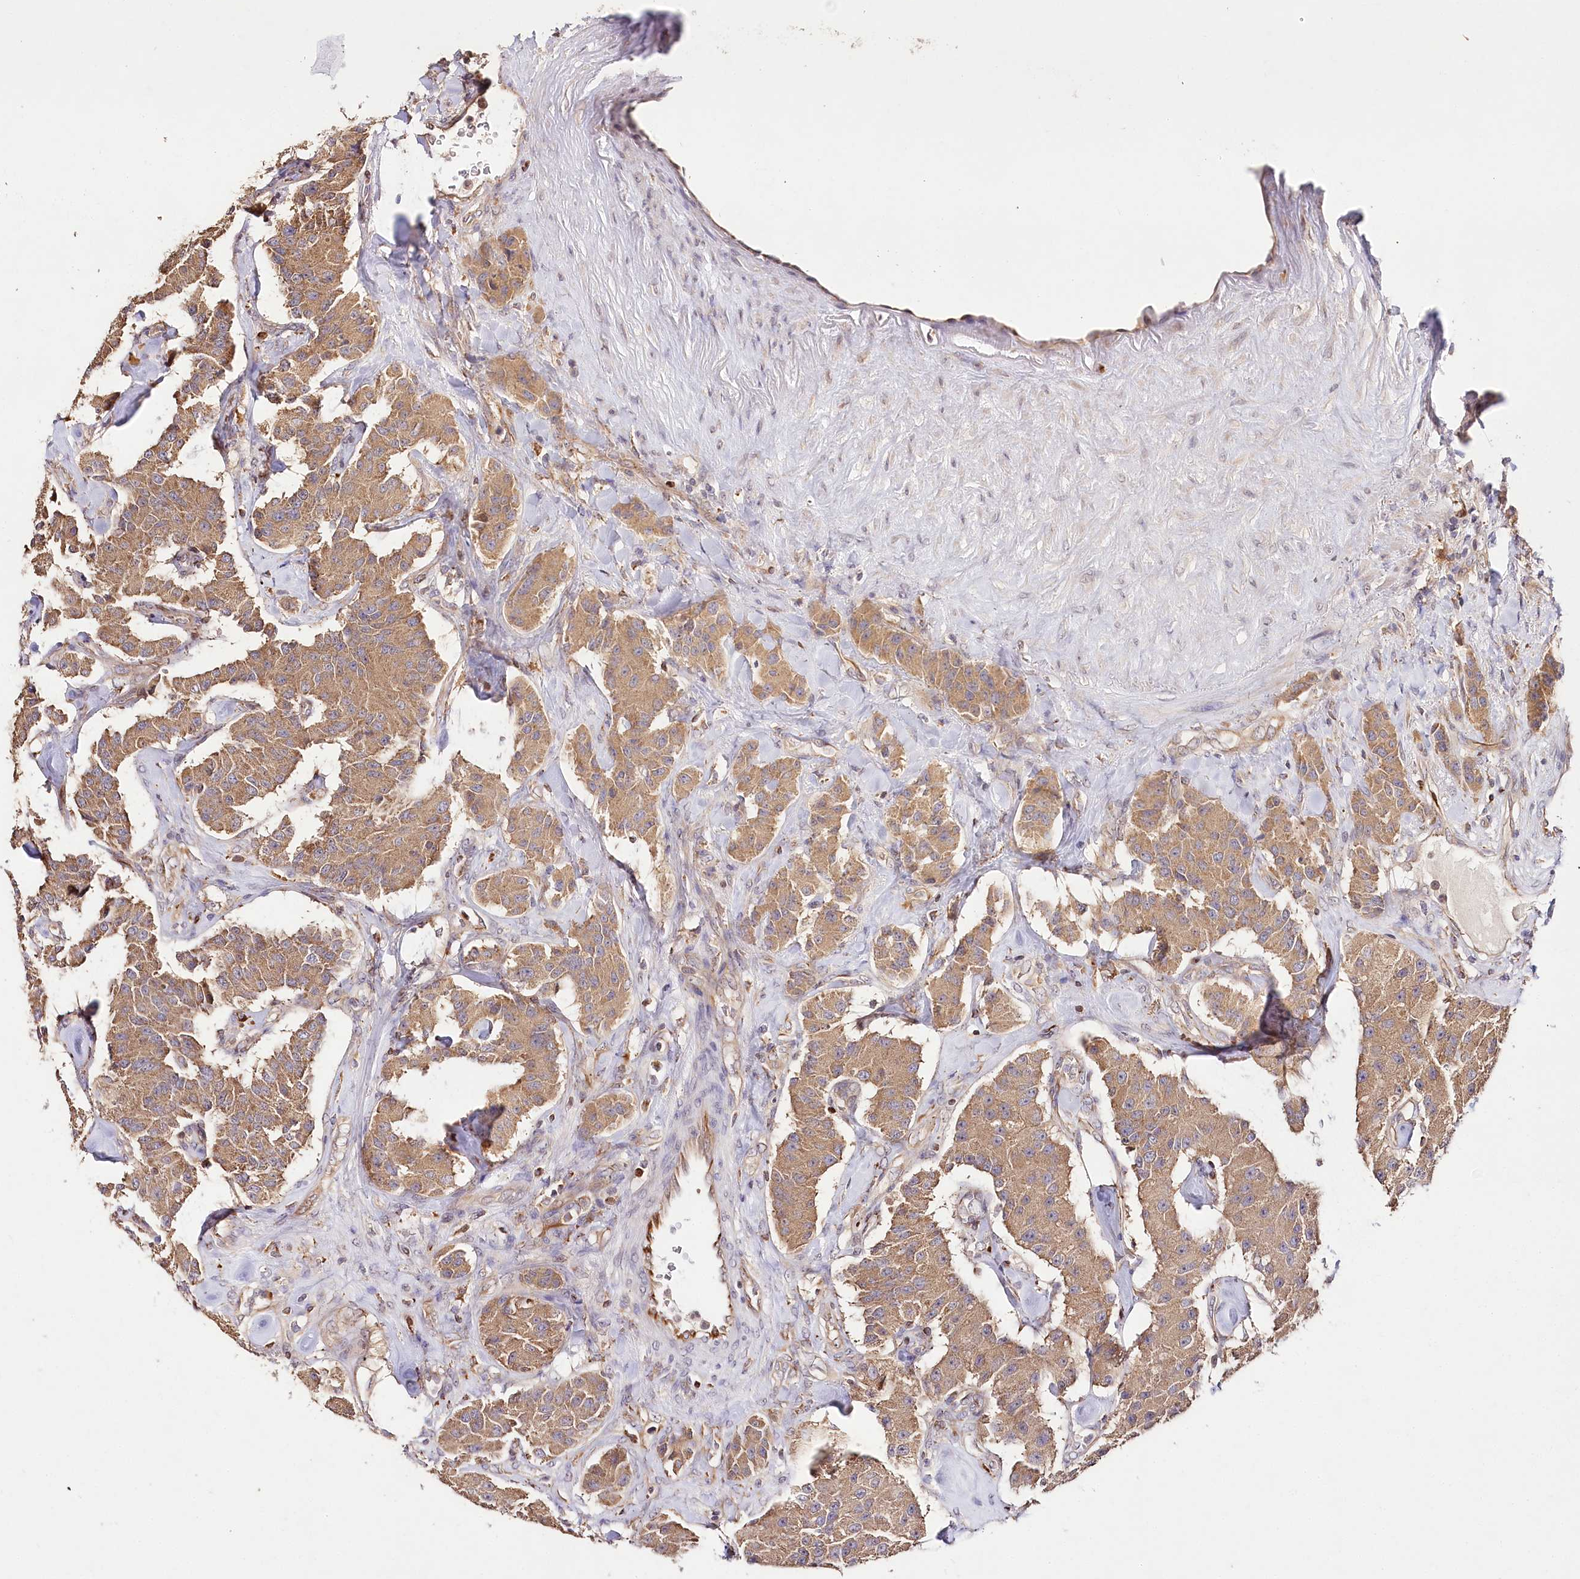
{"staining": {"intensity": "moderate", "quantity": ">75%", "location": "cytoplasmic/membranous"}, "tissue": "carcinoid", "cell_type": "Tumor cells", "image_type": "cancer", "snomed": [{"axis": "morphology", "description": "Carcinoid, malignant, NOS"}, {"axis": "topography", "description": "Pancreas"}], "caption": "Brown immunohistochemical staining in carcinoid reveals moderate cytoplasmic/membranous expression in about >75% of tumor cells.", "gene": "DMXL1", "patient": {"sex": "male", "age": 41}}